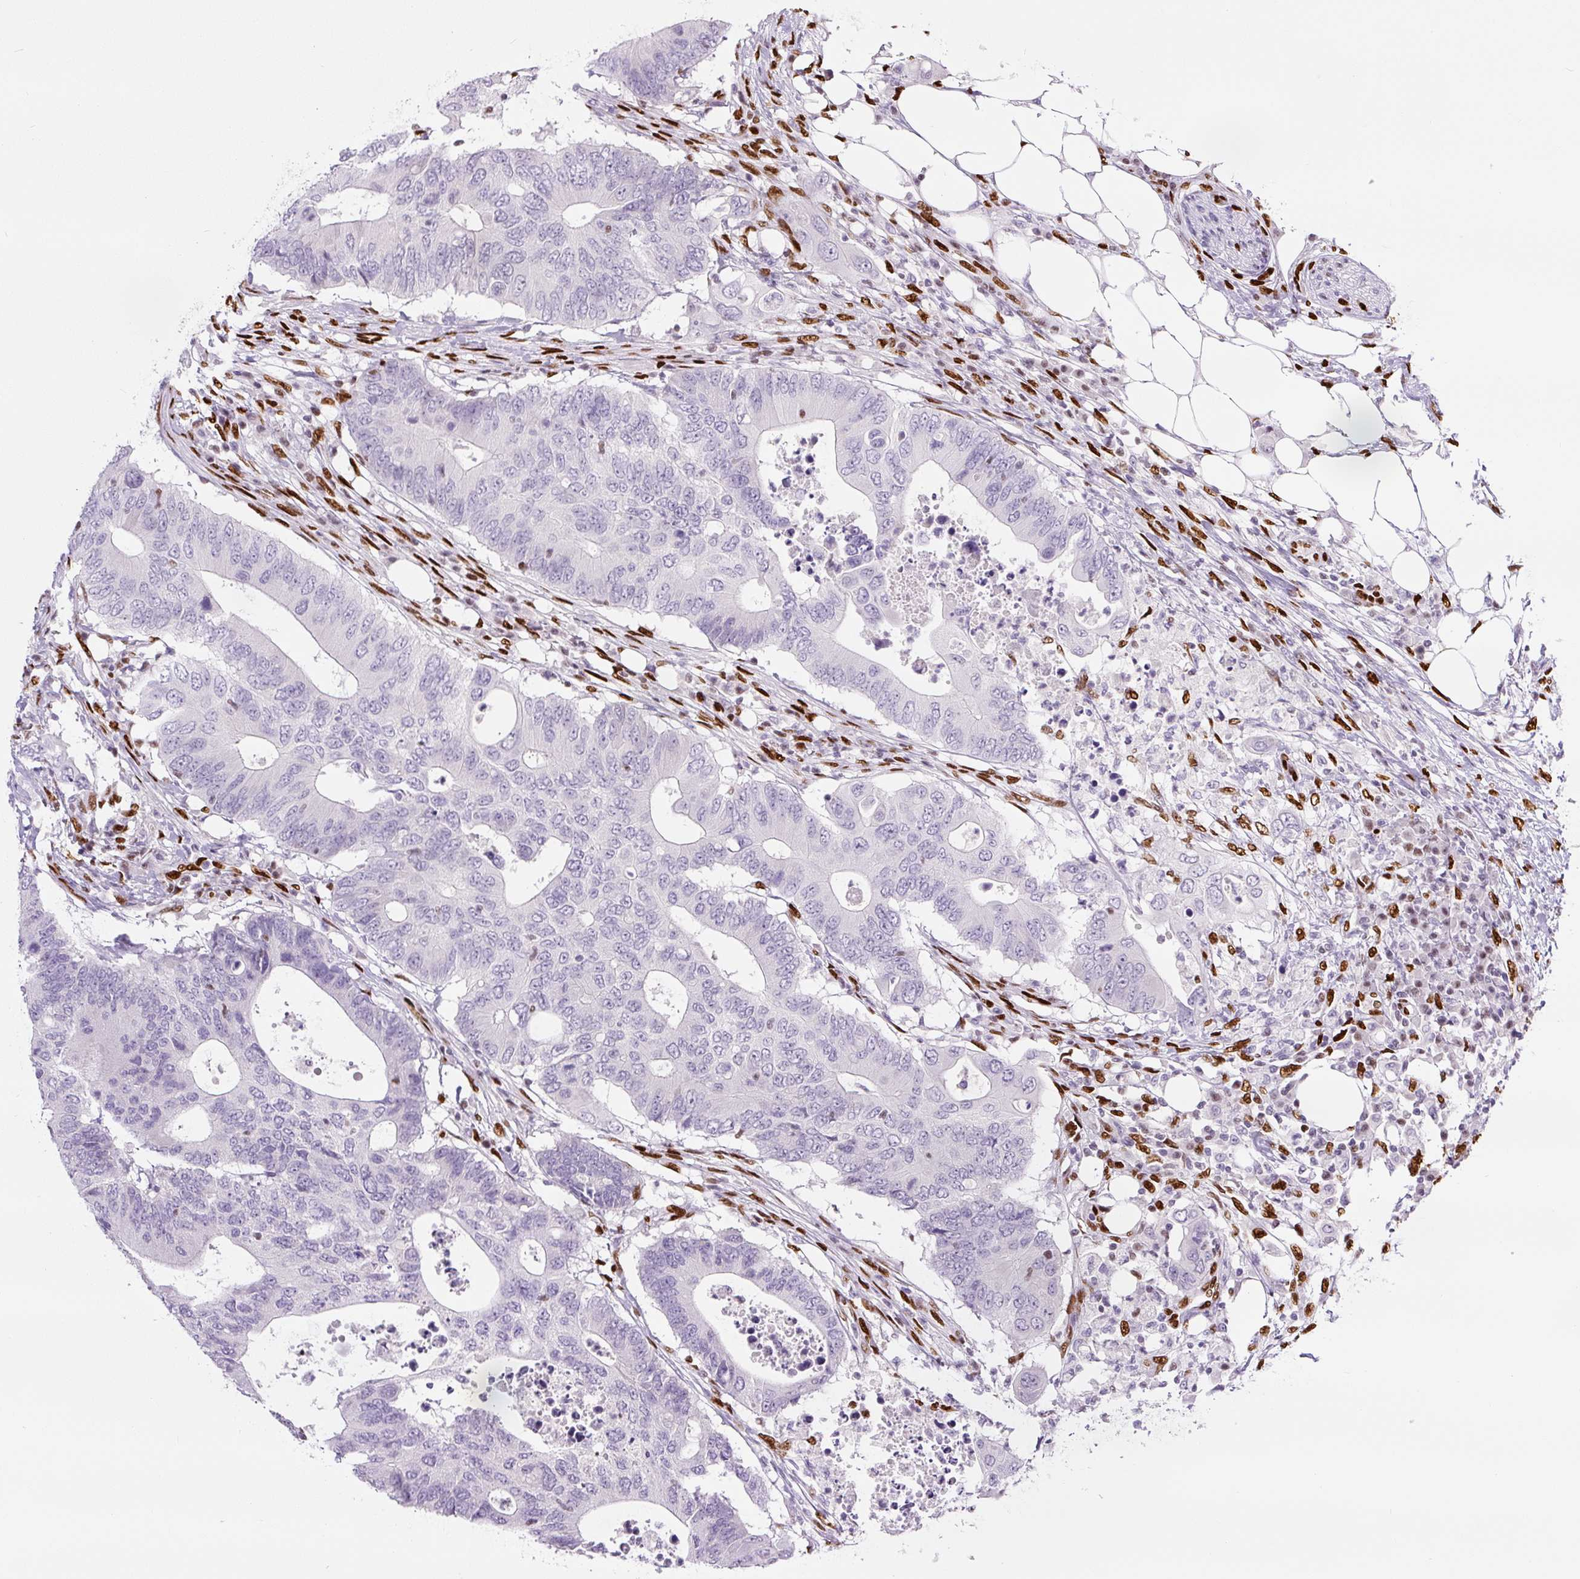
{"staining": {"intensity": "negative", "quantity": "none", "location": "none"}, "tissue": "colorectal cancer", "cell_type": "Tumor cells", "image_type": "cancer", "snomed": [{"axis": "morphology", "description": "Adenocarcinoma, NOS"}, {"axis": "topography", "description": "Colon"}], "caption": "The IHC micrograph has no significant expression in tumor cells of colorectal adenocarcinoma tissue.", "gene": "ZEB1", "patient": {"sex": "male", "age": 71}}